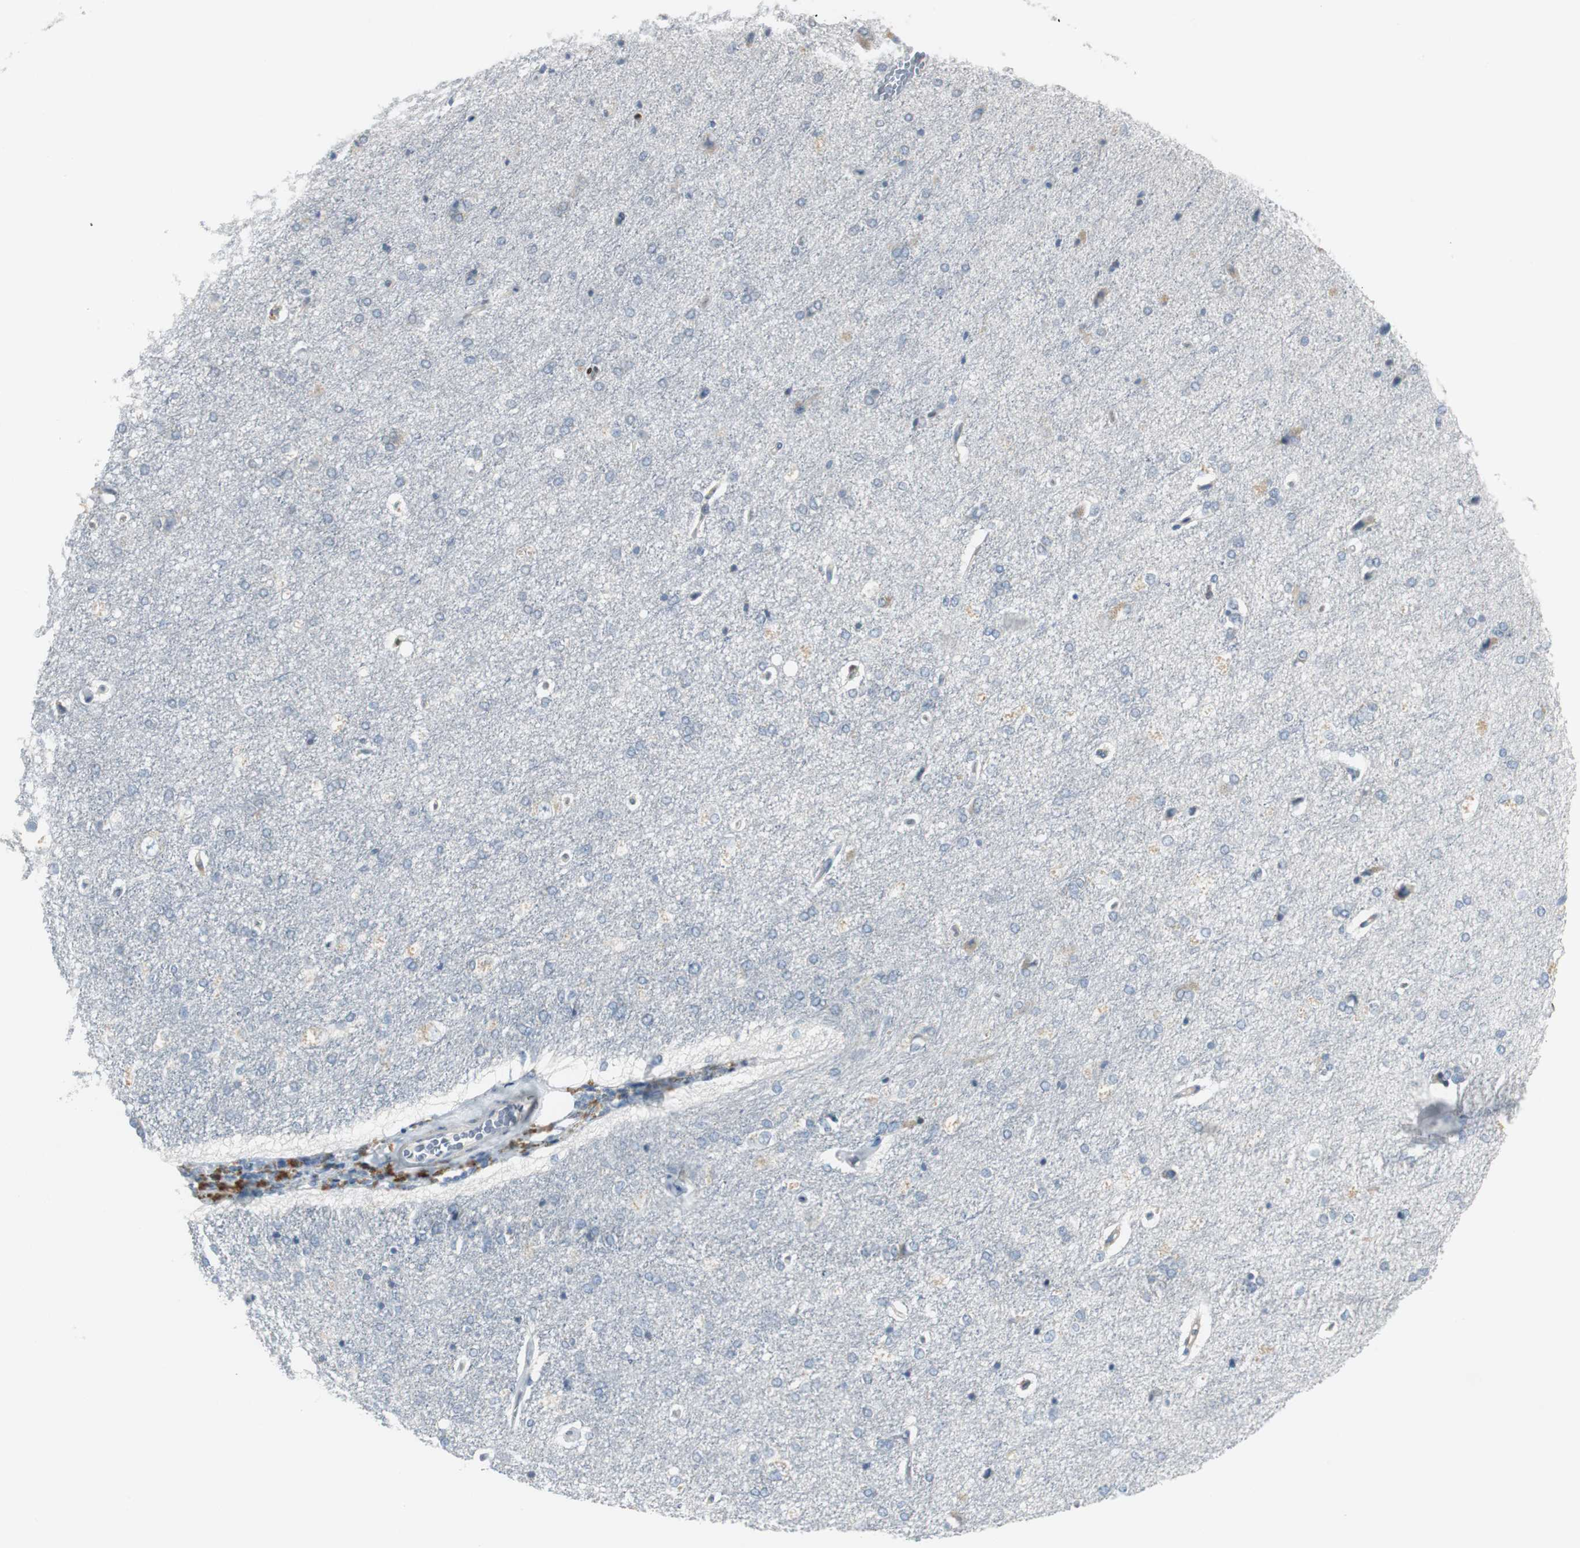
{"staining": {"intensity": "negative", "quantity": "none", "location": "none"}, "tissue": "cerebral cortex", "cell_type": "Endothelial cells", "image_type": "normal", "snomed": [{"axis": "morphology", "description": "Normal tissue, NOS"}, {"axis": "topography", "description": "Cerebral cortex"}], "caption": "Cerebral cortex was stained to show a protein in brown. There is no significant staining in endothelial cells. Brightfield microscopy of immunohistochemistry stained with DAB (3,3'-diaminobenzidine) (brown) and hematoxylin (blue), captured at high magnification.", "gene": "FHL2", "patient": {"sex": "male", "age": 62}}